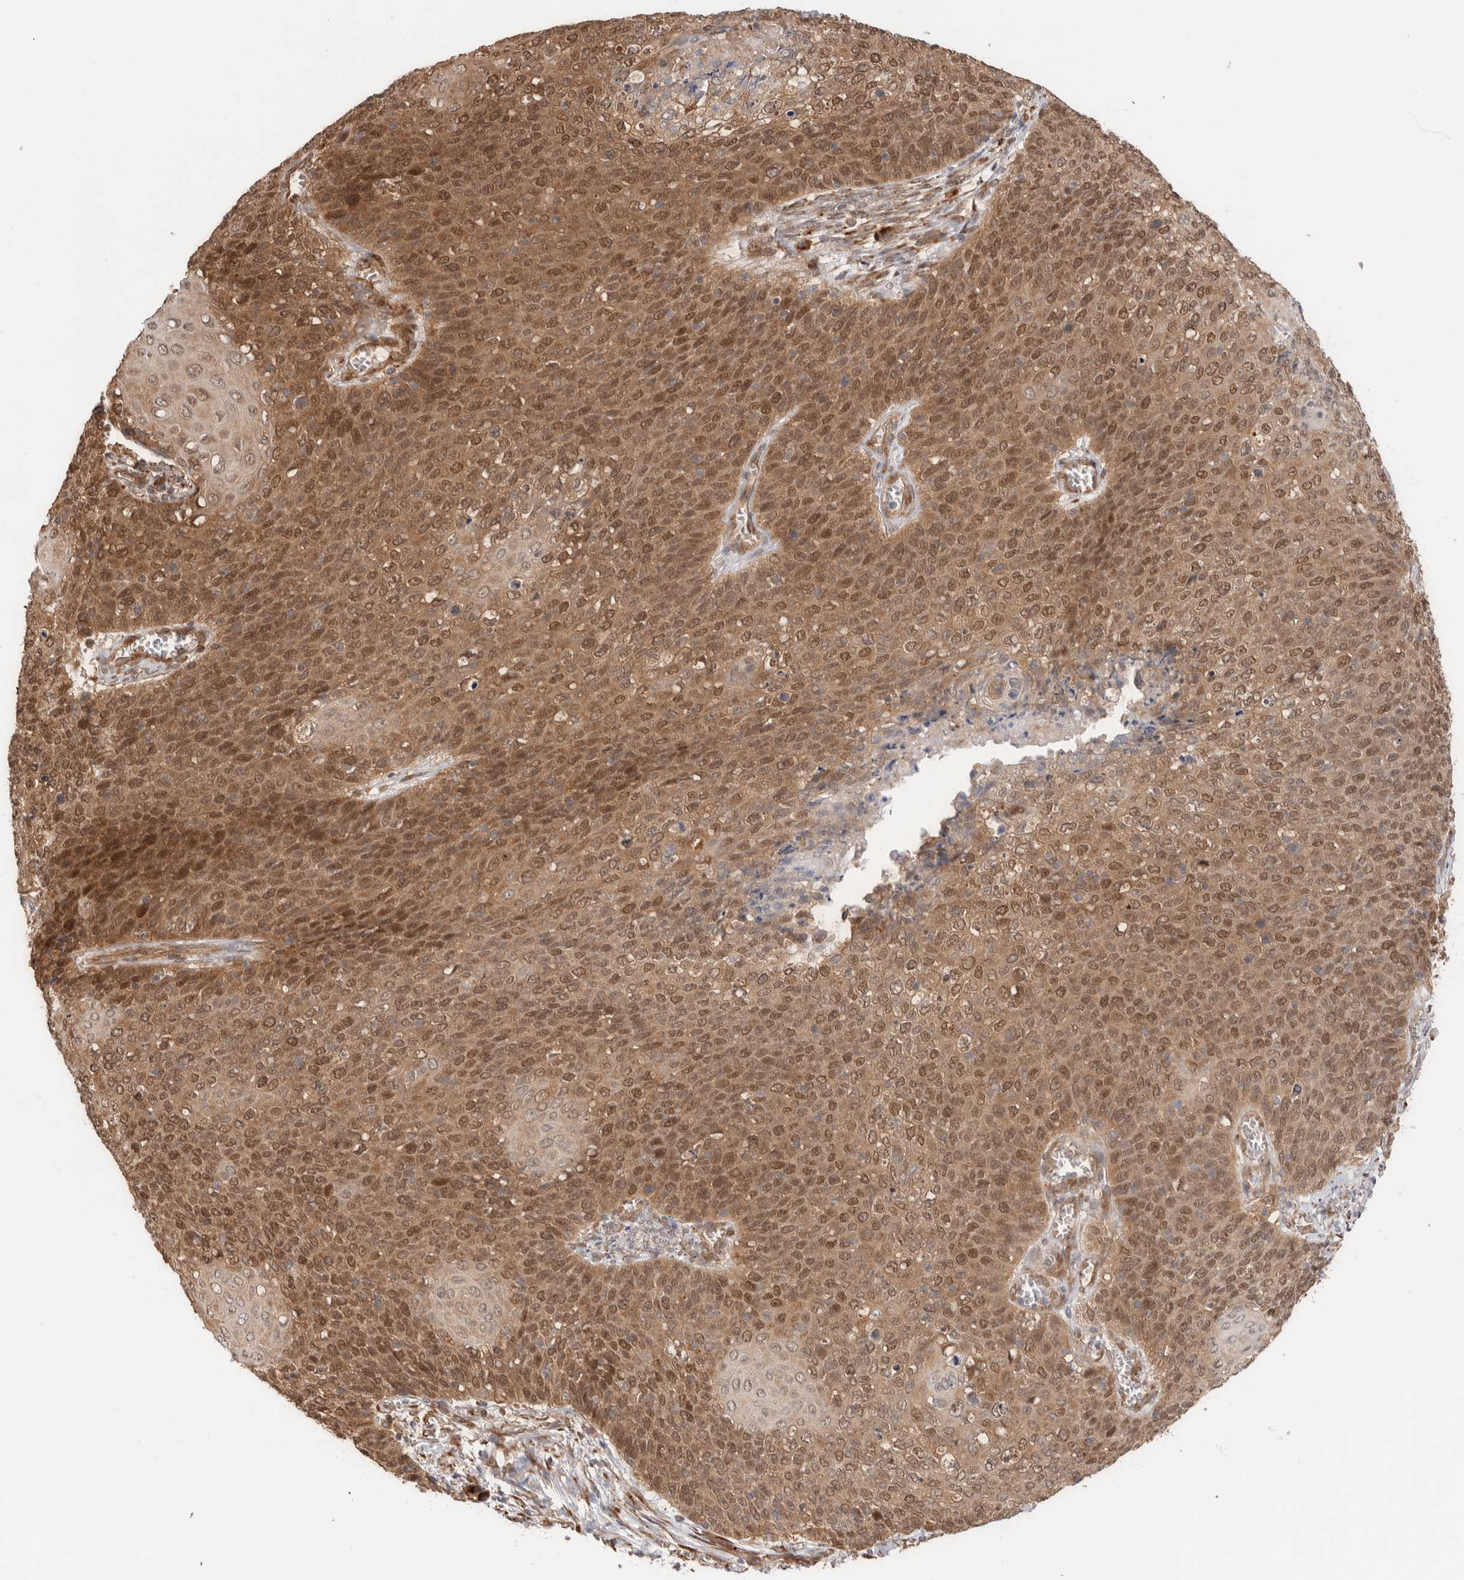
{"staining": {"intensity": "moderate", "quantity": ">75%", "location": "cytoplasmic/membranous,nuclear"}, "tissue": "cervical cancer", "cell_type": "Tumor cells", "image_type": "cancer", "snomed": [{"axis": "morphology", "description": "Squamous cell carcinoma, NOS"}, {"axis": "topography", "description": "Cervix"}], "caption": "Protein expression analysis of cervical cancer (squamous cell carcinoma) exhibits moderate cytoplasmic/membranous and nuclear staining in approximately >75% of tumor cells.", "gene": "ACTL9", "patient": {"sex": "female", "age": 39}}